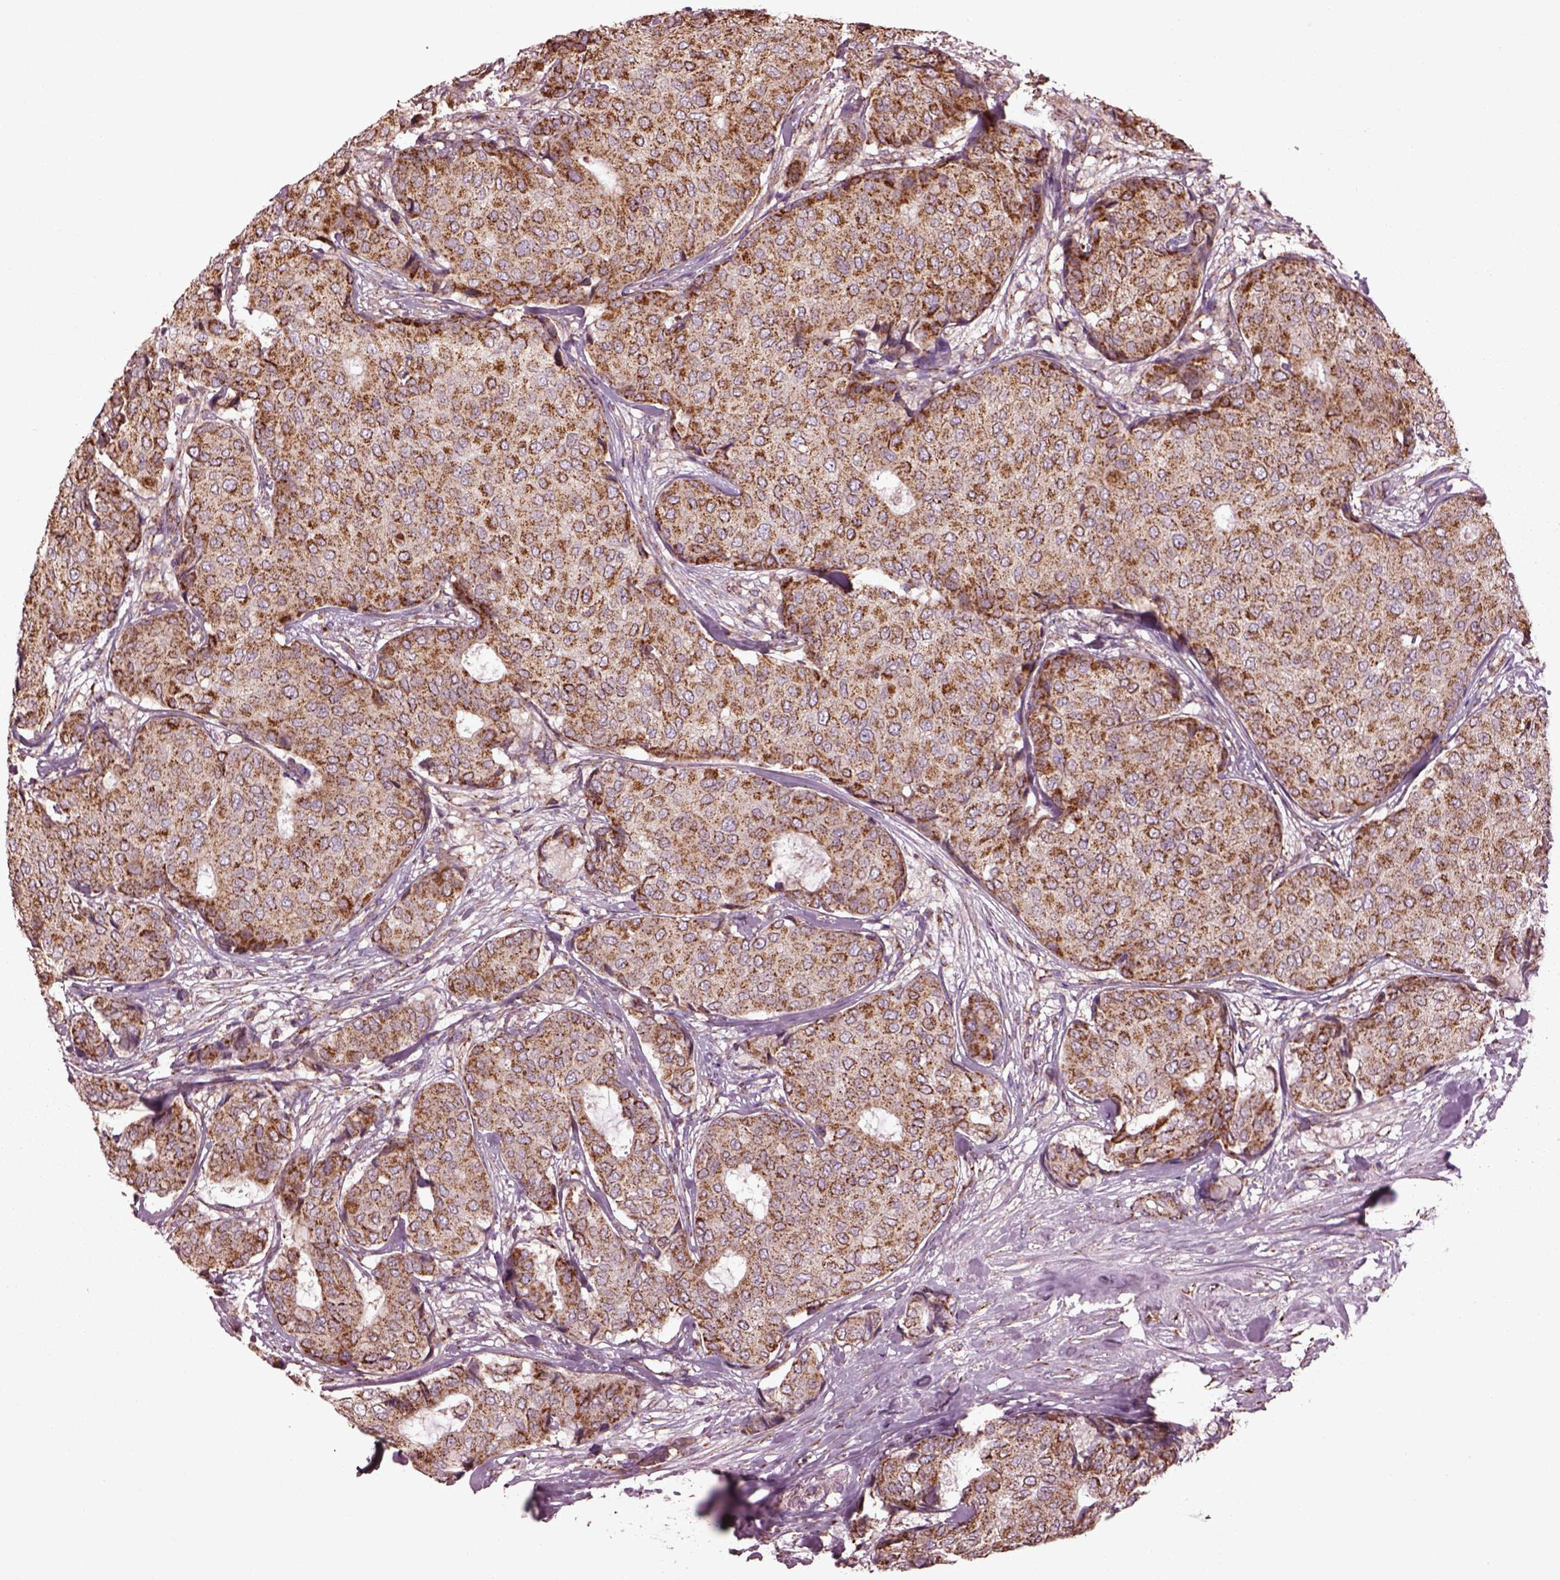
{"staining": {"intensity": "moderate", "quantity": "25%-75%", "location": "cytoplasmic/membranous"}, "tissue": "breast cancer", "cell_type": "Tumor cells", "image_type": "cancer", "snomed": [{"axis": "morphology", "description": "Duct carcinoma"}, {"axis": "topography", "description": "Breast"}], "caption": "Immunohistochemistry (IHC) micrograph of human breast infiltrating ductal carcinoma stained for a protein (brown), which shows medium levels of moderate cytoplasmic/membranous positivity in about 25%-75% of tumor cells.", "gene": "TMEM254", "patient": {"sex": "female", "age": 75}}